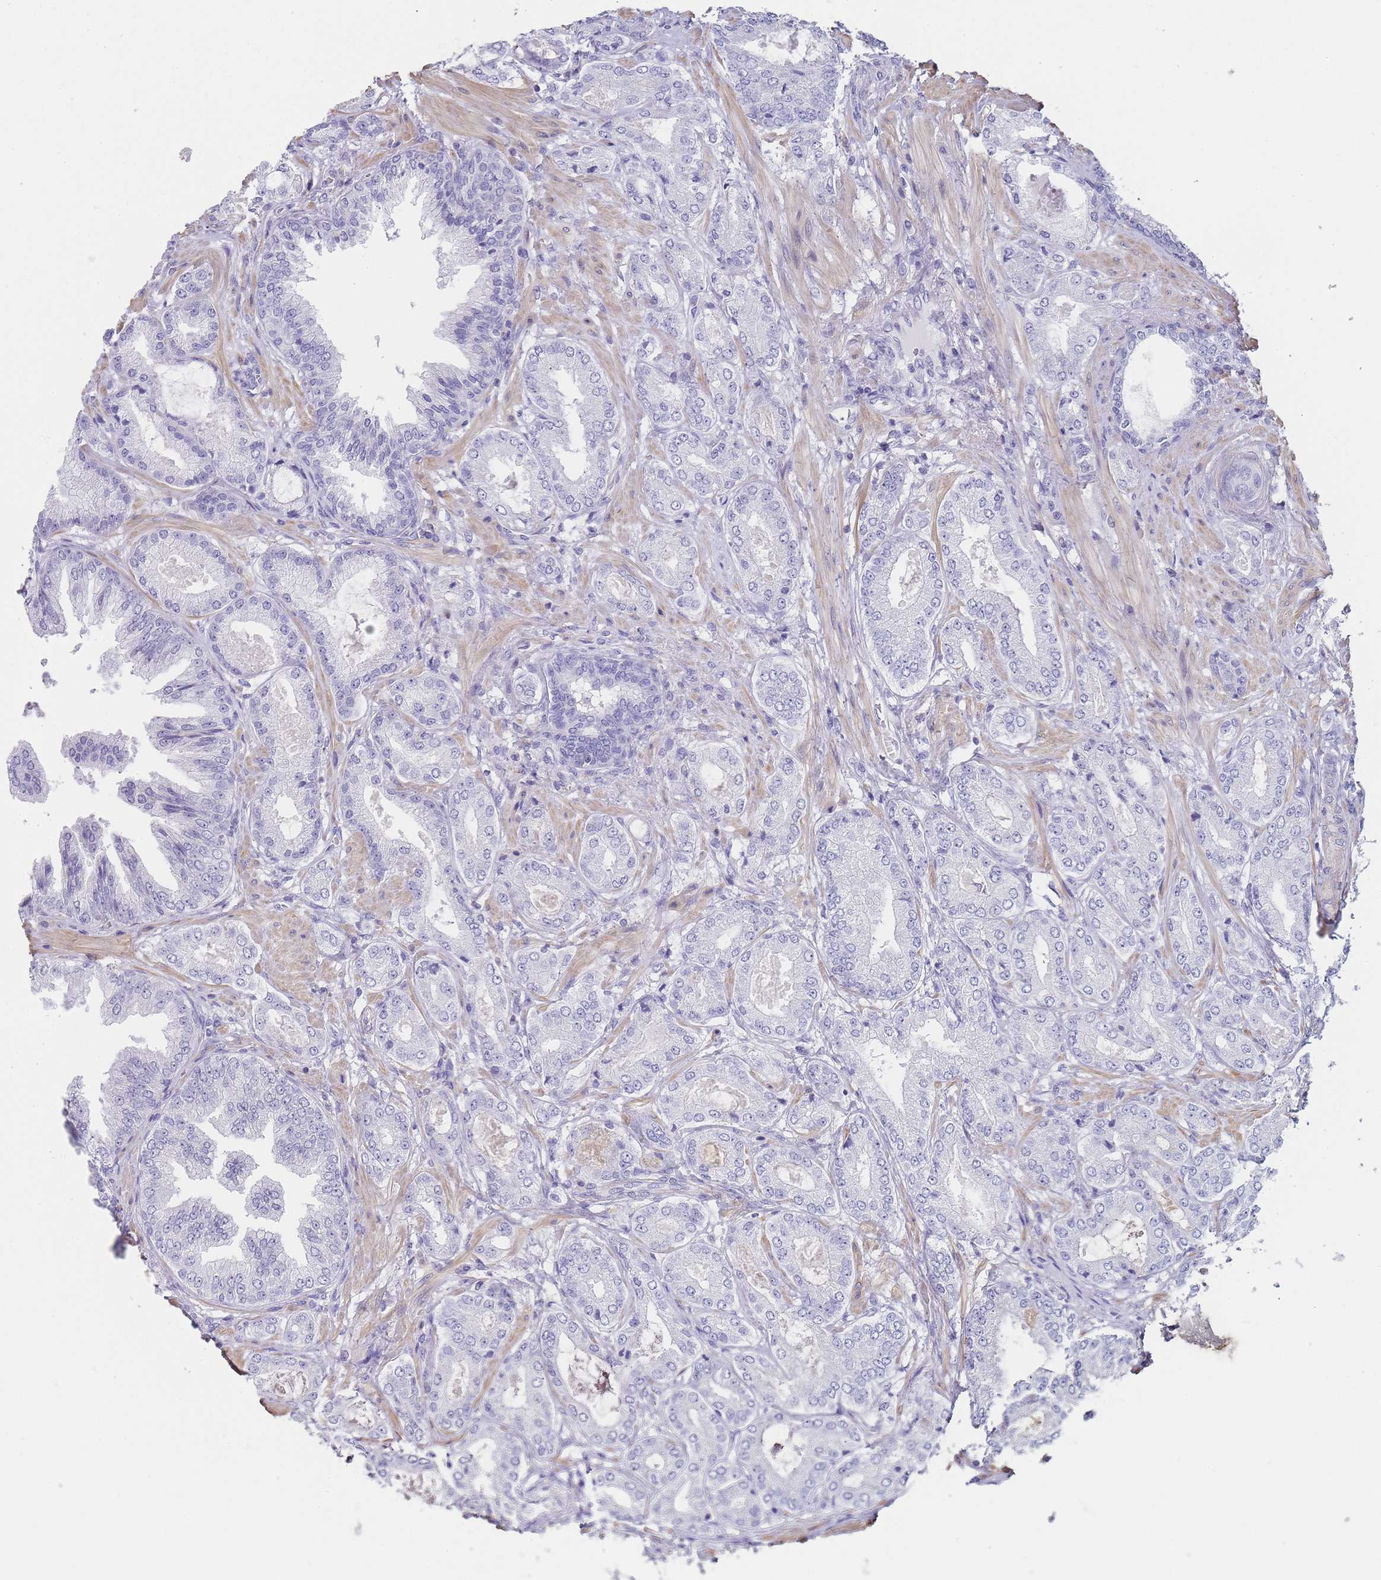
{"staining": {"intensity": "negative", "quantity": "none", "location": "none"}, "tissue": "prostate cancer", "cell_type": "Tumor cells", "image_type": "cancer", "snomed": [{"axis": "morphology", "description": "Adenocarcinoma, Low grade"}, {"axis": "topography", "description": "Prostate"}], "caption": "This is an immunohistochemistry image of human prostate cancer. There is no expression in tumor cells.", "gene": "NOP14", "patient": {"sex": "male", "age": 63}}